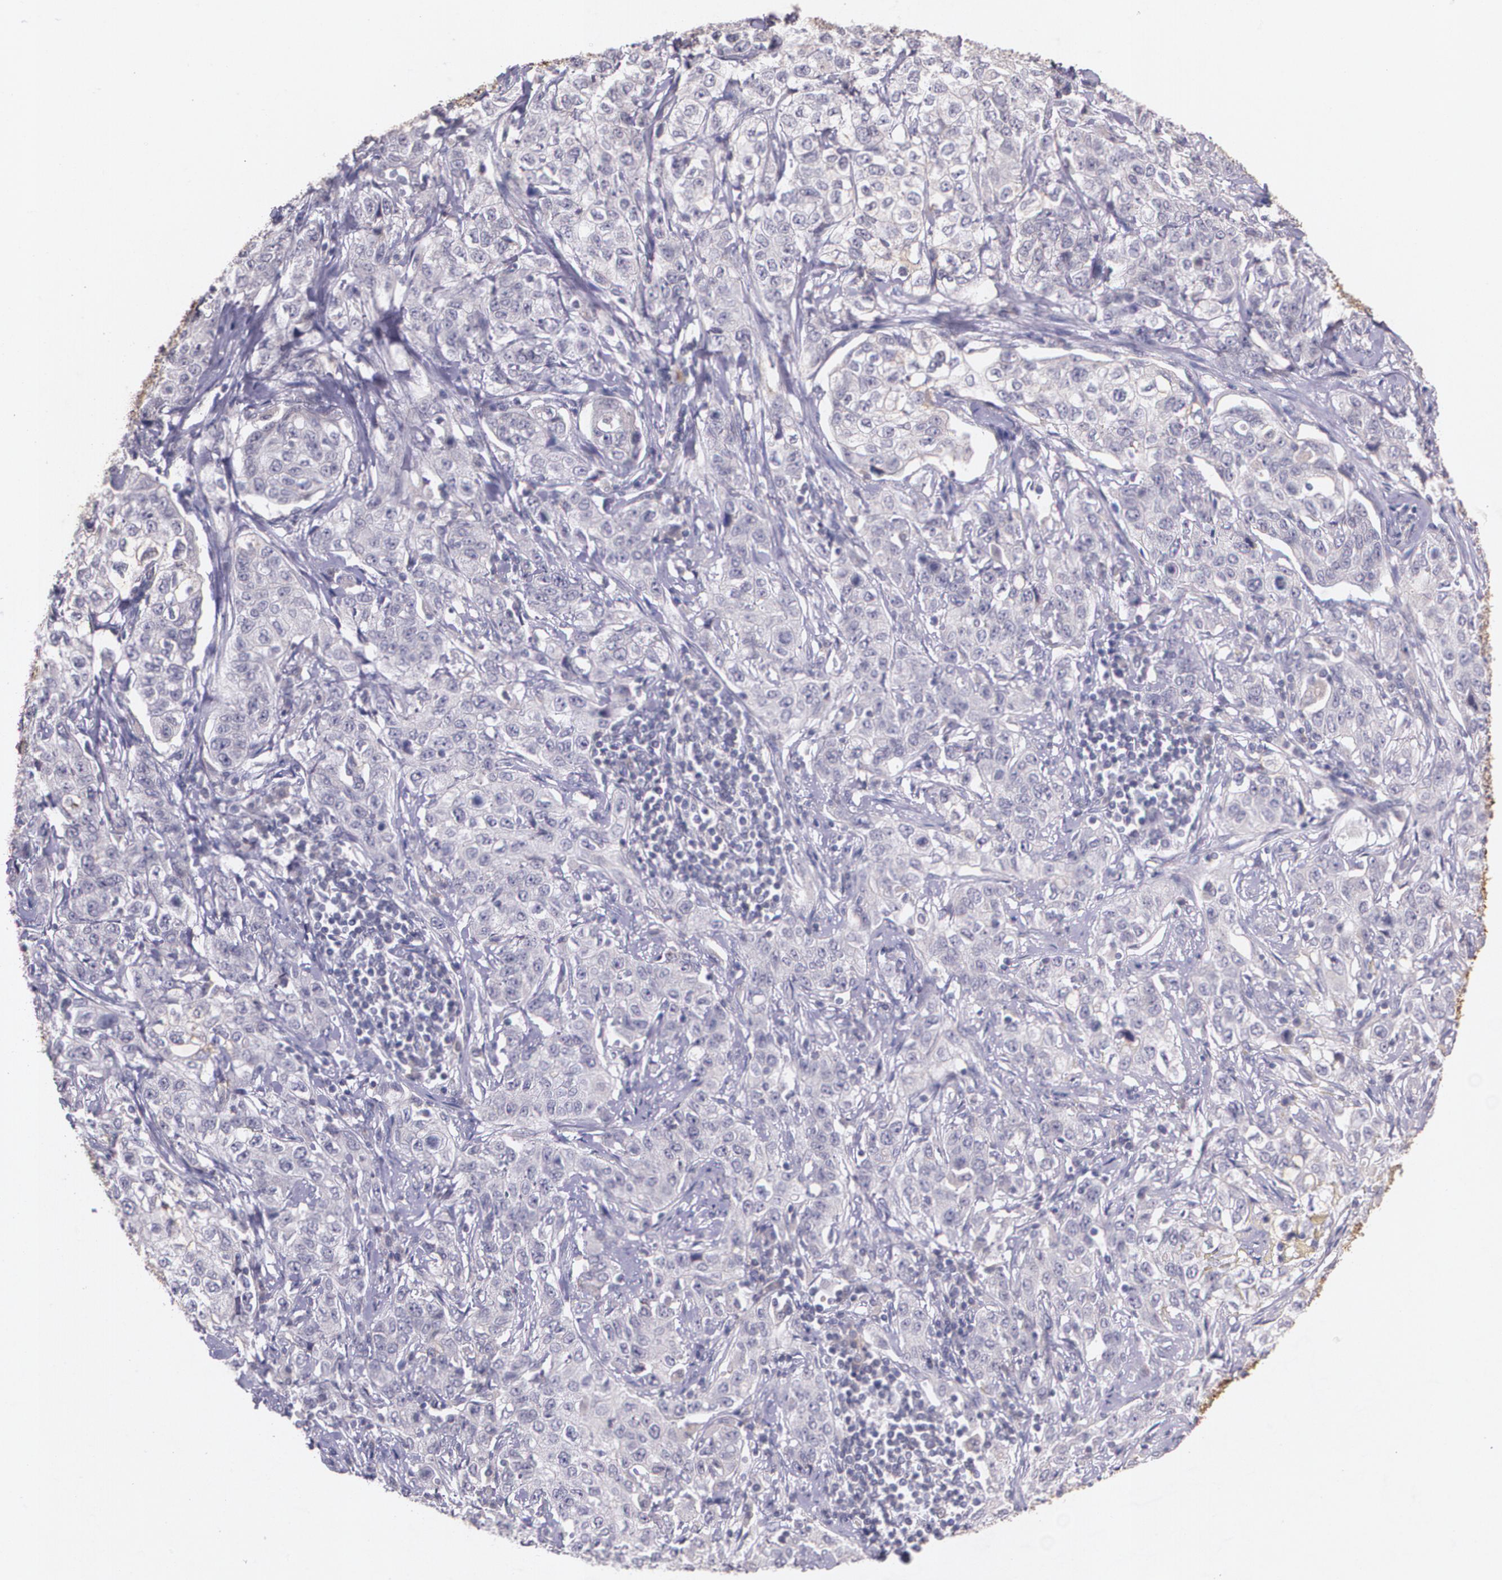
{"staining": {"intensity": "negative", "quantity": "none", "location": "none"}, "tissue": "stomach cancer", "cell_type": "Tumor cells", "image_type": "cancer", "snomed": [{"axis": "morphology", "description": "Adenocarcinoma, NOS"}, {"axis": "topography", "description": "Stomach"}], "caption": "An immunohistochemistry image of stomach cancer (adenocarcinoma) is shown. There is no staining in tumor cells of stomach cancer (adenocarcinoma).", "gene": "TM4SF1", "patient": {"sex": "male", "age": 48}}